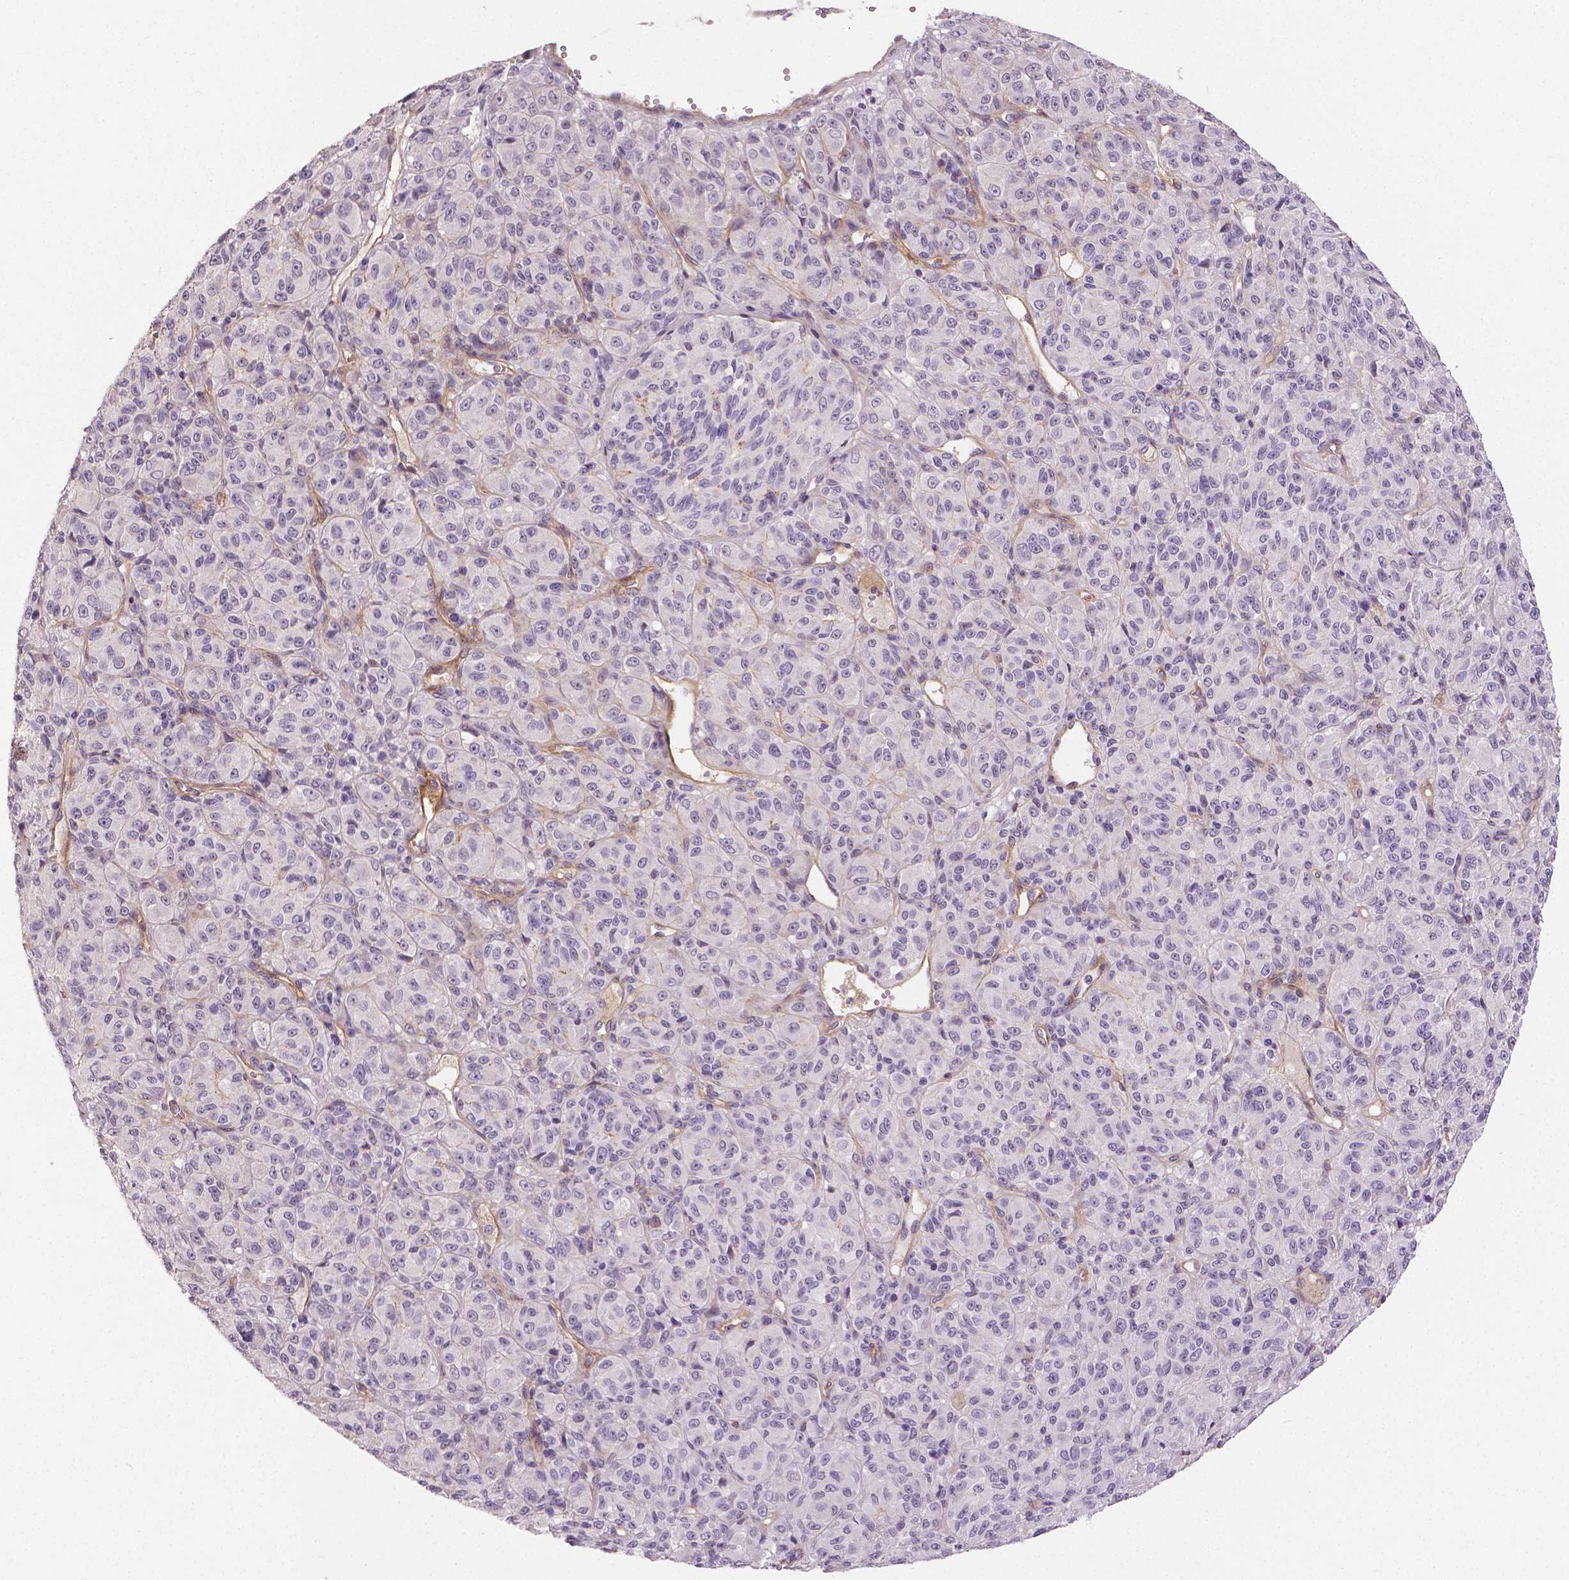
{"staining": {"intensity": "negative", "quantity": "none", "location": "none"}, "tissue": "melanoma", "cell_type": "Tumor cells", "image_type": "cancer", "snomed": [{"axis": "morphology", "description": "Malignant melanoma, Metastatic site"}, {"axis": "topography", "description": "Brain"}], "caption": "Immunohistochemistry (IHC) micrograph of malignant melanoma (metastatic site) stained for a protein (brown), which reveals no staining in tumor cells.", "gene": "FLT1", "patient": {"sex": "female", "age": 56}}